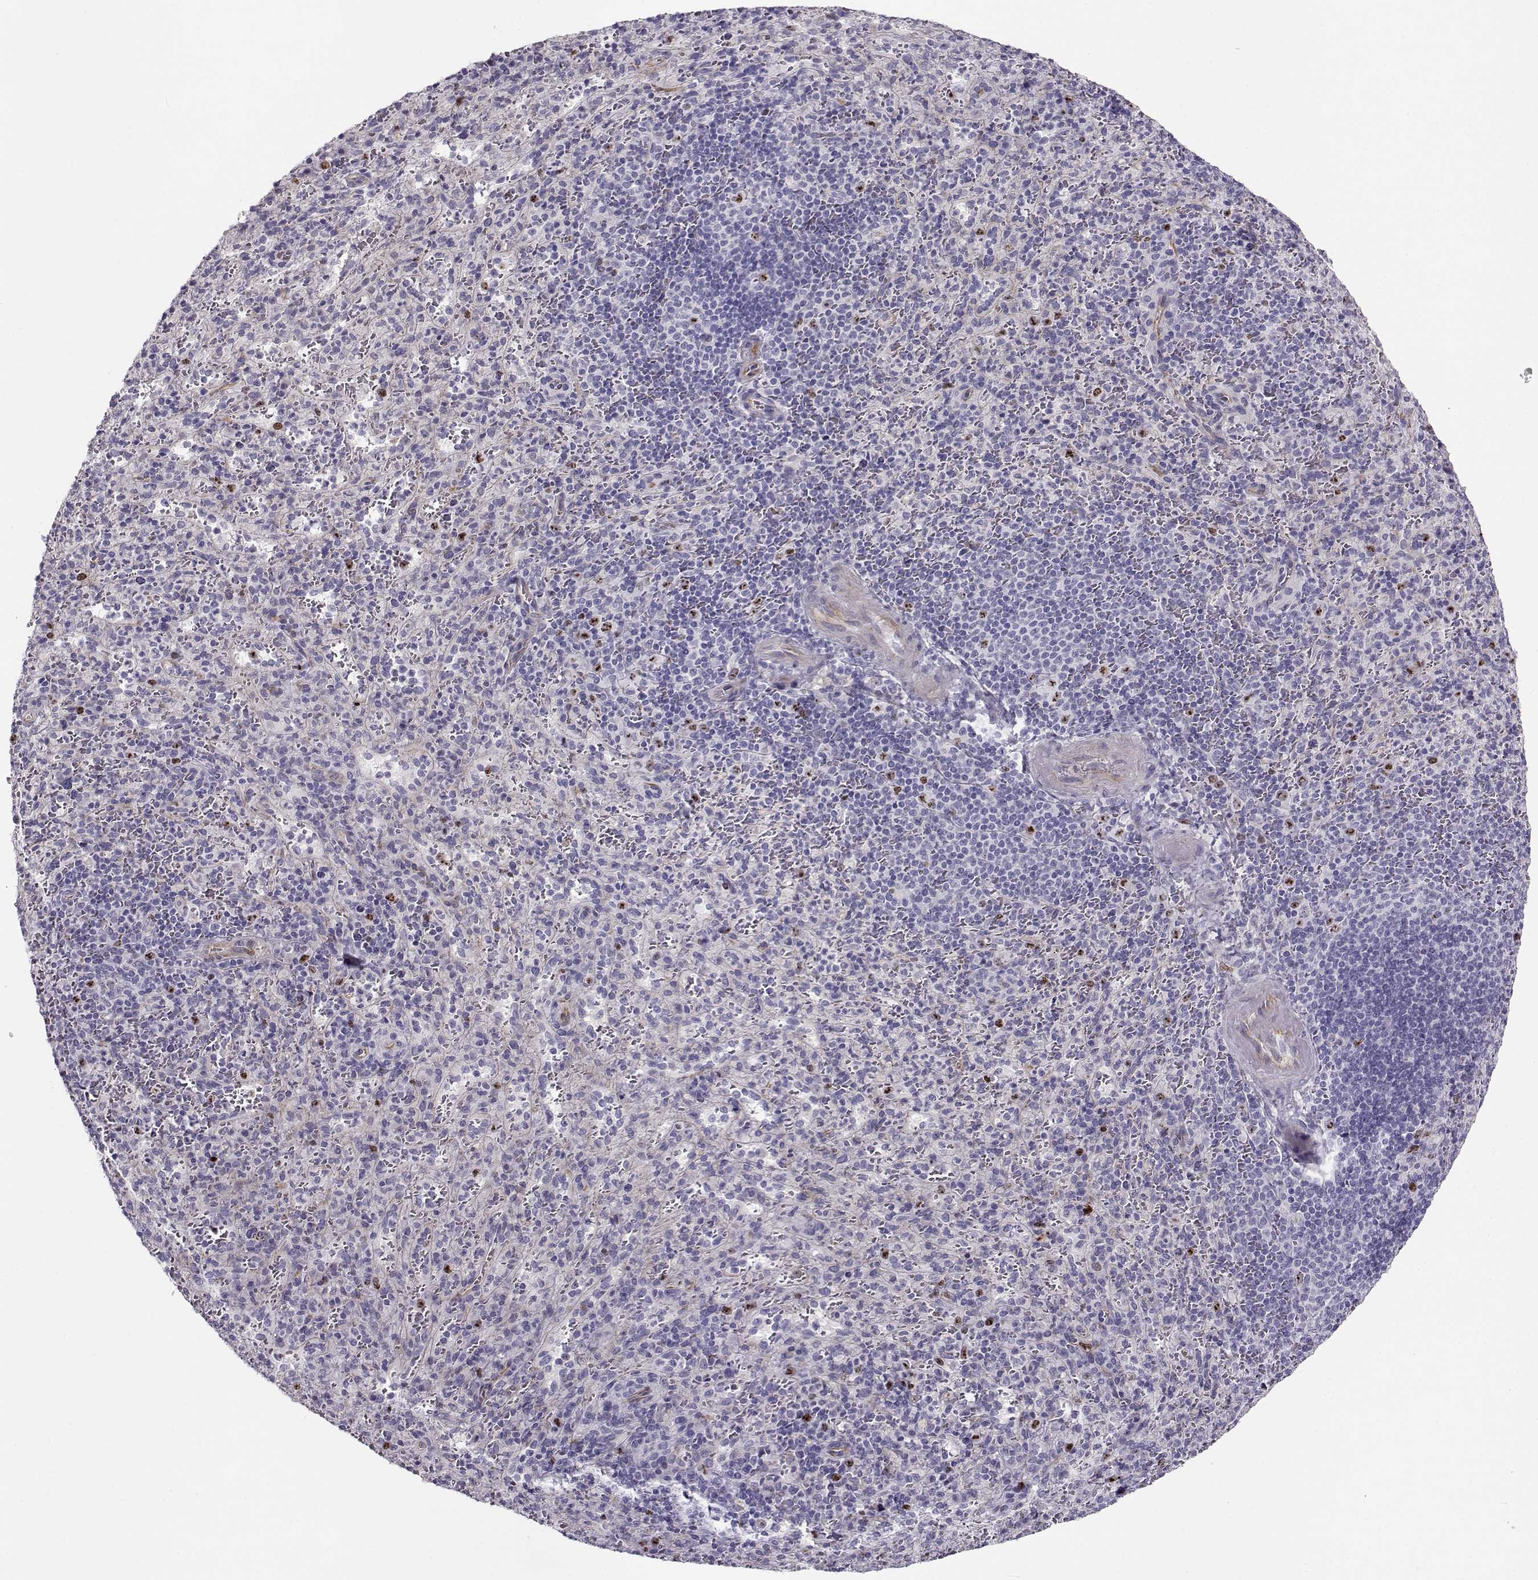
{"staining": {"intensity": "moderate", "quantity": "<25%", "location": "nuclear"}, "tissue": "spleen", "cell_type": "Cells in red pulp", "image_type": "normal", "snomed": [{"axis": "morphology", "description": "Normal tissue, NOS"}, {"axis": "topography", "description": "Spleen"}], "caption": "This image demonstrates IHC staining of normal spleen, with low moderate nuclear expression in approximately <25% of cells in red pulp.", "gene": "NPW", "patient": {"sex": "male", "age": 57}}